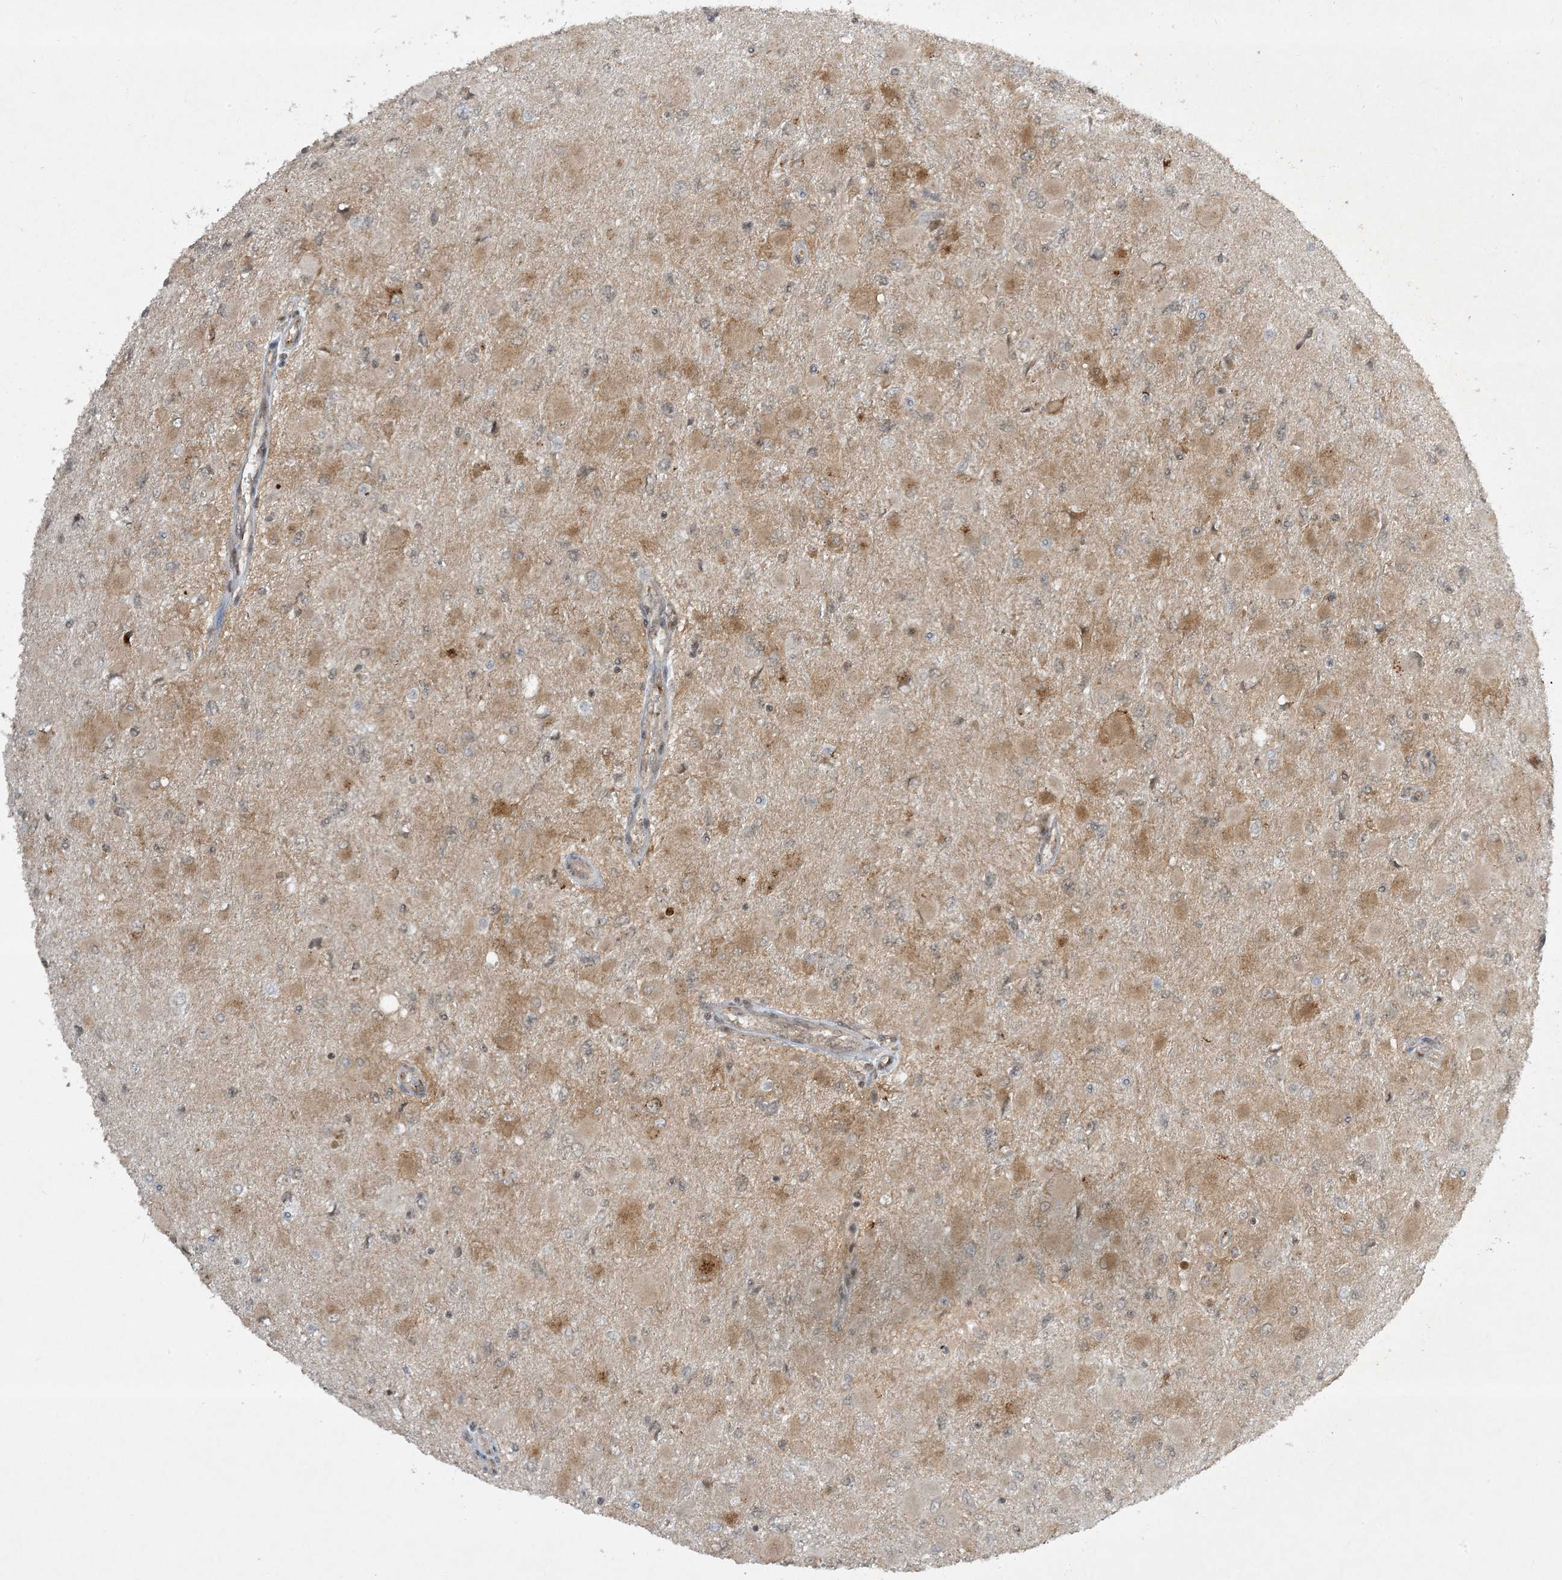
{"staining": {"intensity": "negative", "quantity": "none", "location": "none"}, "tissue": "glioma", "cell_type": "Tumor cells", "image_type": "cancer", "snomed": [{"axis": "morphology", "description": "Glioma, malignant, High grade"}, {"axis": "topography", "description": "Cerebral cortex"}], "caption": "IHC histopathology image of human malignant glioma (high-grade) stained for a protein (brown), which shows no expression in tumor cells.", "gene": "CERT1", "patient": {"sex": "female", "age": 36}}